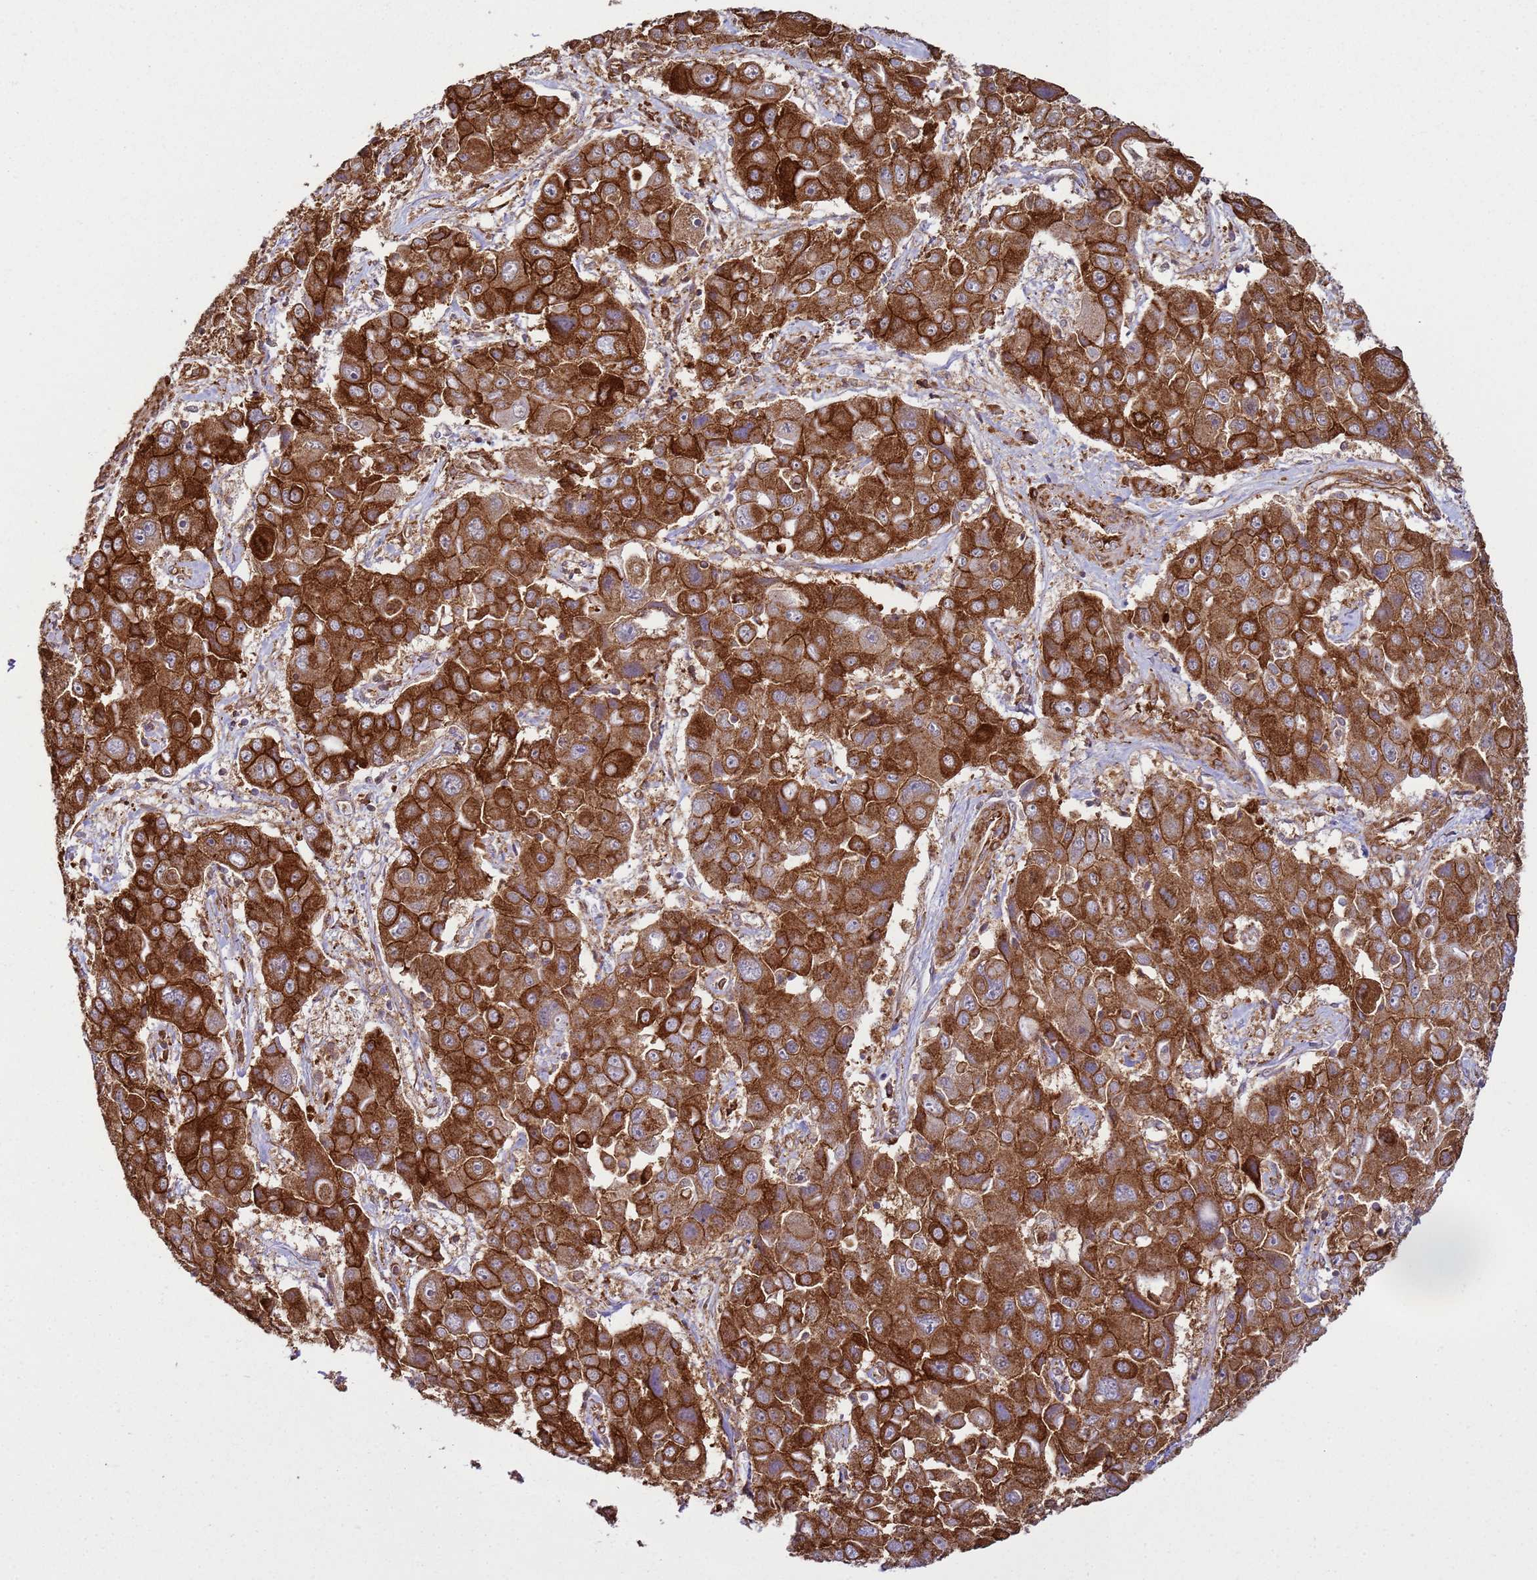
{"staining": {"intensity": "strong", "quantity": ">75%", "location": "cytoplasmic/membranous"}, "tissue": "liver cancer", "cell_type": "Tumor cells", "image_type": "cancer", "snomed": [{"axis": "morphology", "description": "Cholangiocarcinoma"}, {"axis": "topography", "description": "Liver"}], "caption": "Immunohistochemistry micrograph of neoplastic tissue: liver cholangiocarcinoma stained using immunohistochemistry (IHC) demonstrates high levels of strong protein expression localized specifically in the cytoplasmic/membranous of tumor cells, appearing as a cytoplasmic/membranous brown color.", "gene": "GABRE", "patient": {"sex": "male", "age": 67}}